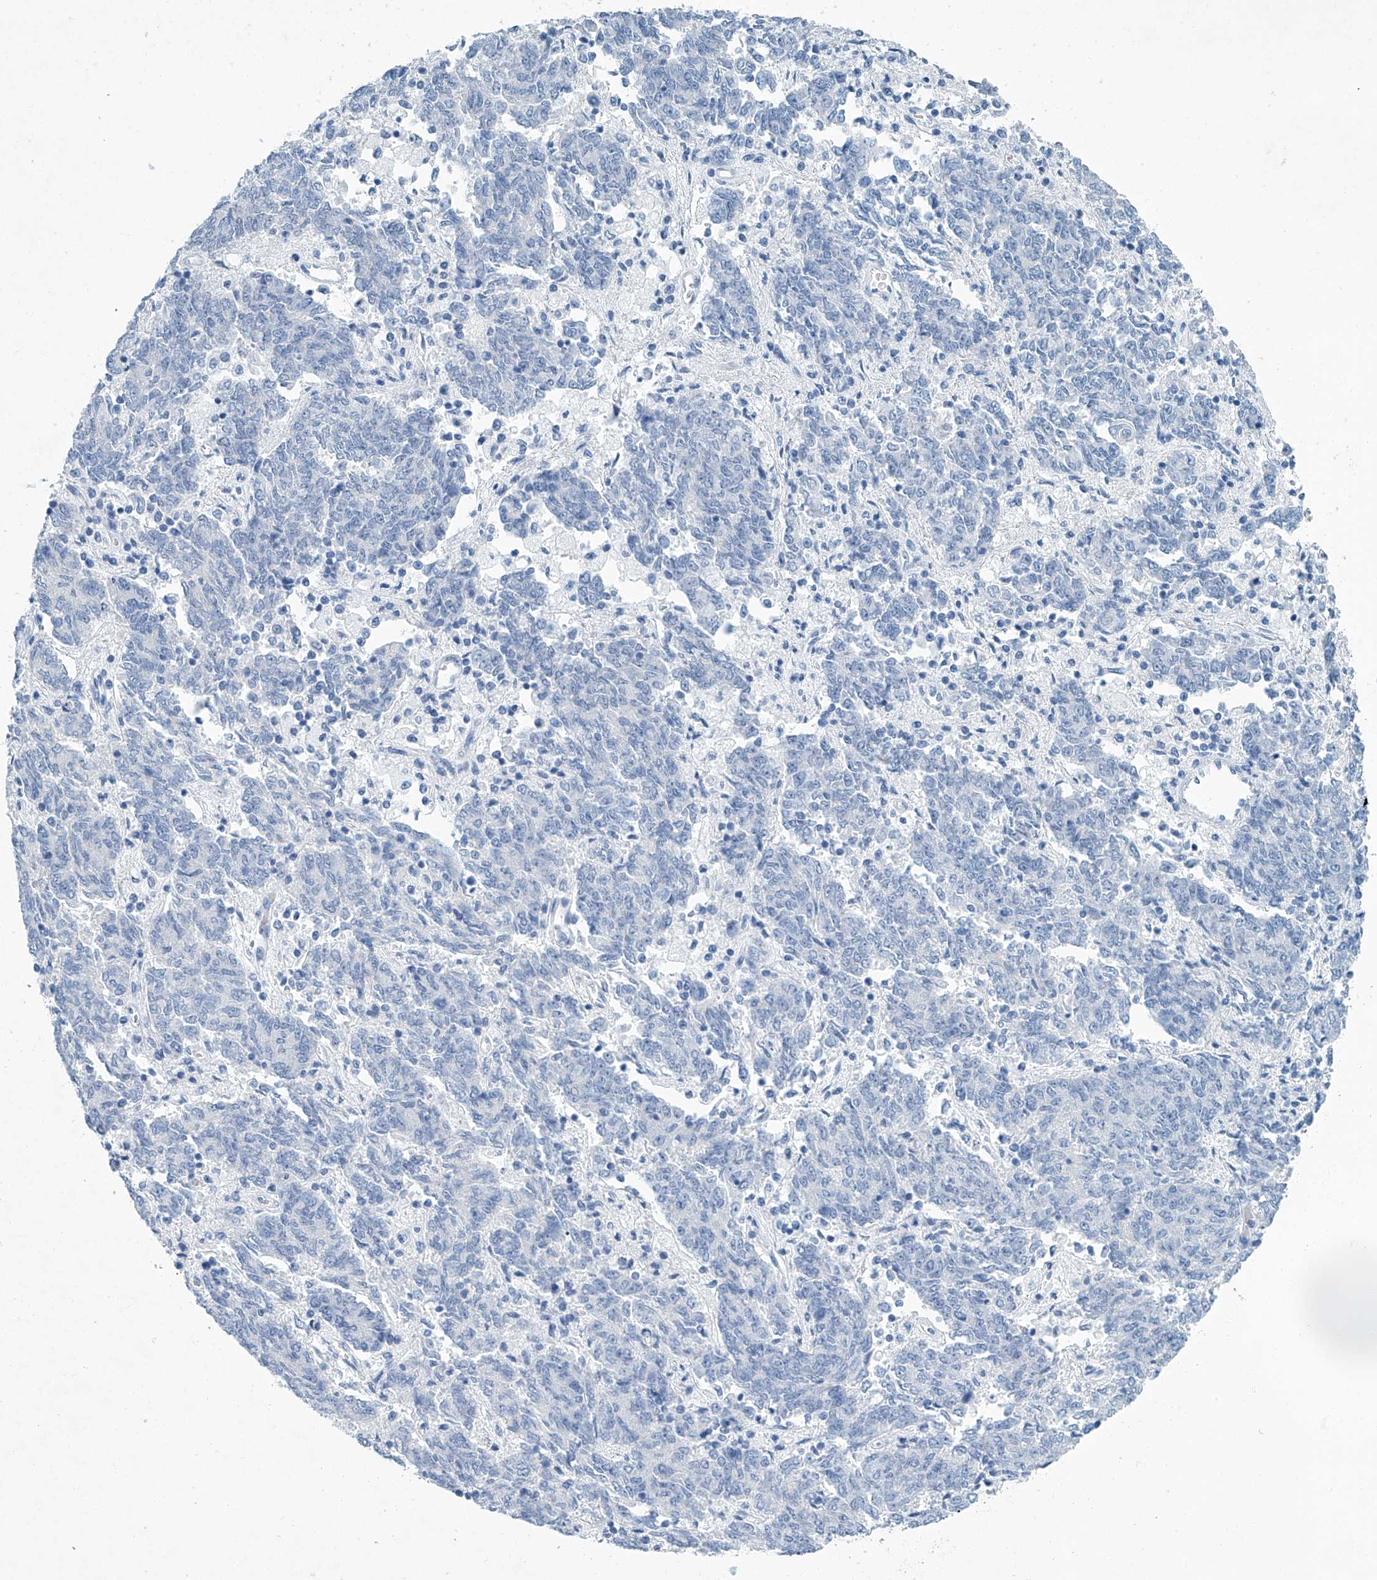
{"staining": {"intensity": "negative", "quantity": "none", "location": "none"}, "tissue": "endometrial cancer", "cell_type": "Tumor cells", "image_type": "cancer", "snomed": [{"axis": "morphology", "description": "Adenocarcinoma, NOS"}, {"axis": "topography", "description": "Endometrium"}], "caption": "This is an immunohistochemistry (IHC) image of endometrial cancer (adenocarcinoma). There is no expression in tumor cells.", "gene": "CYP2A7", "patient": {"sex": "female", "age": 80}}